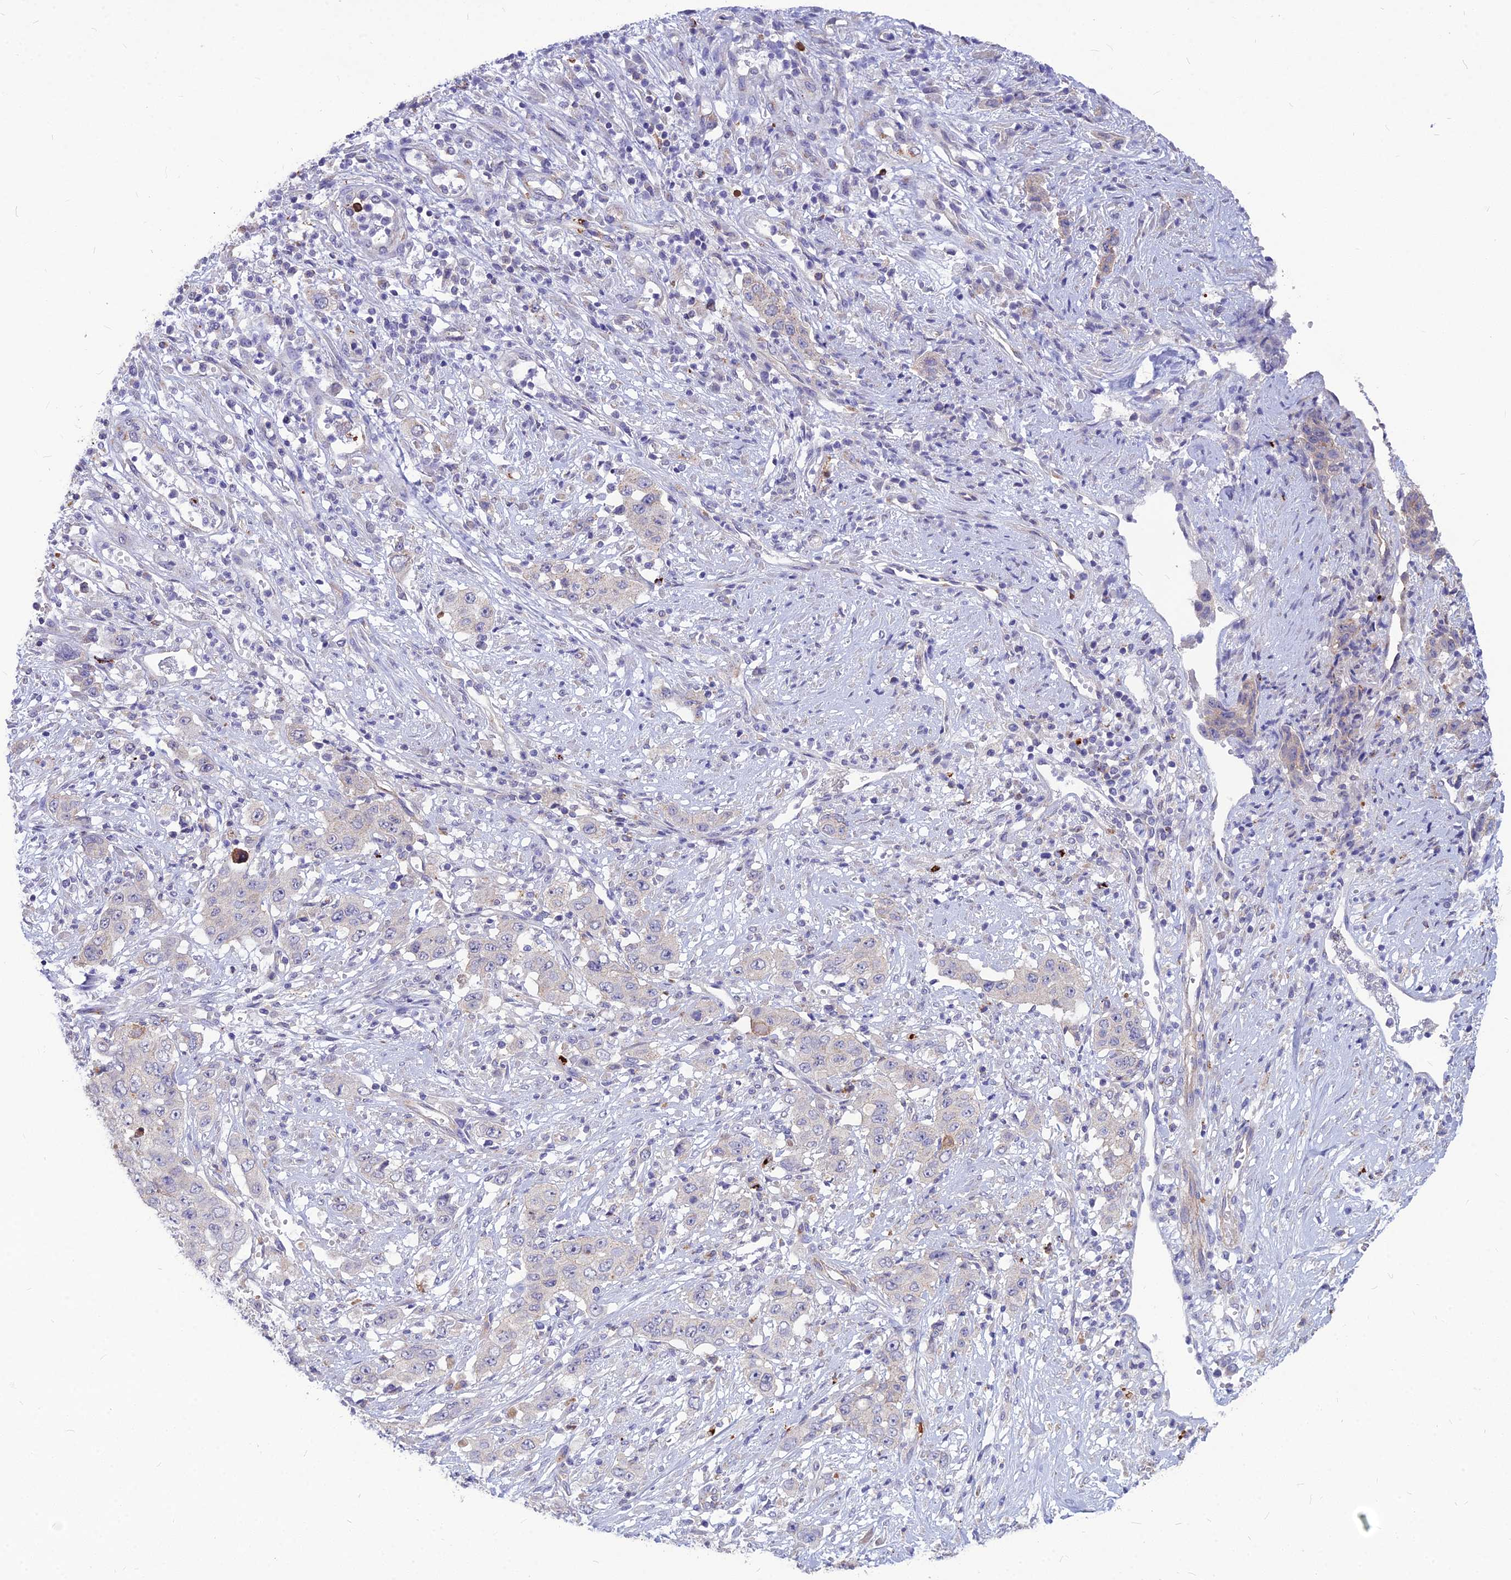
{"staining": {"intensity": "negative", "quantity": "none", "location": "none"}, "tissue": "stomach cancer", "cell_type": "Tumor cells", "image_type": "cancer", "snomed": [{"axis": "morphology", "description": "Adenocarcinoma, NOS"}, {"axis": "topography", "description": "Stomach, upper"}], "caption": "Immunohistochemistry histopathology image of neoplastic tissue: human stomach cancer stained with DAB displays no significant protein expression in tumor cells. Nuclei are stained in blue.", "gene": "PCED1B", "patient": {"sex": "male", "age": 62}}